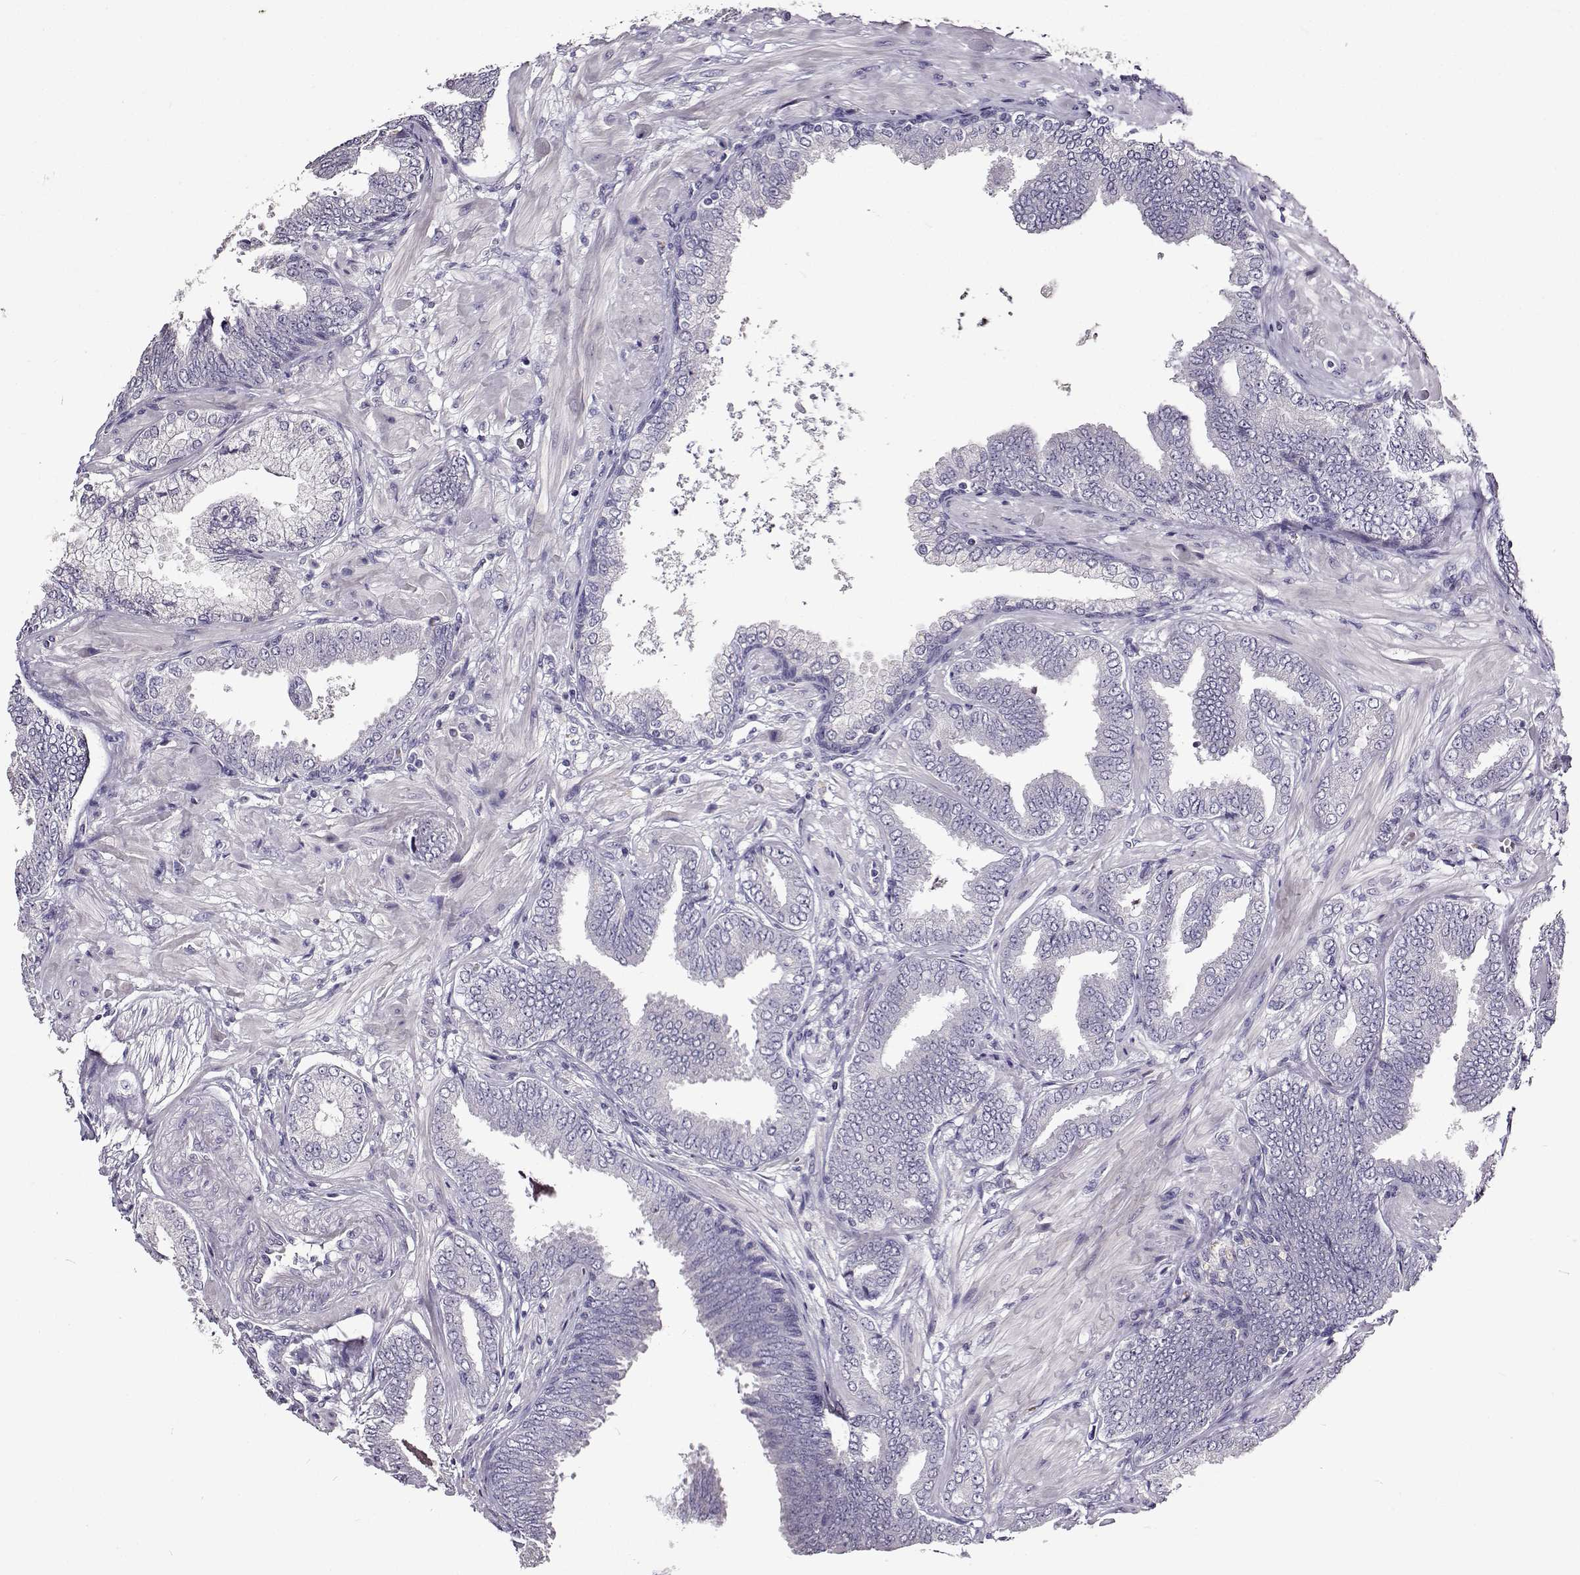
{"staining": {"intensity": "negative", "quantity": "none", "location": "none"}, "tissue": "prostate cancer", "cell_type": "Tumor cells", "image_type": "cancer", "snomed": [{"axis": "morphology", "description": "Adenocarcinoma, Low grade"}, {"axis": "topography", "description": "Prostate"}], "caption": "Immunohistochemistry (IHC) photomicrograph of adenocarcinoma (low-grade) (prostate) stained for a protein (brown), which reveals no expression in tumor cells.", "gene": "PAEP", "patient": {"sex": "male", "age": 55}}